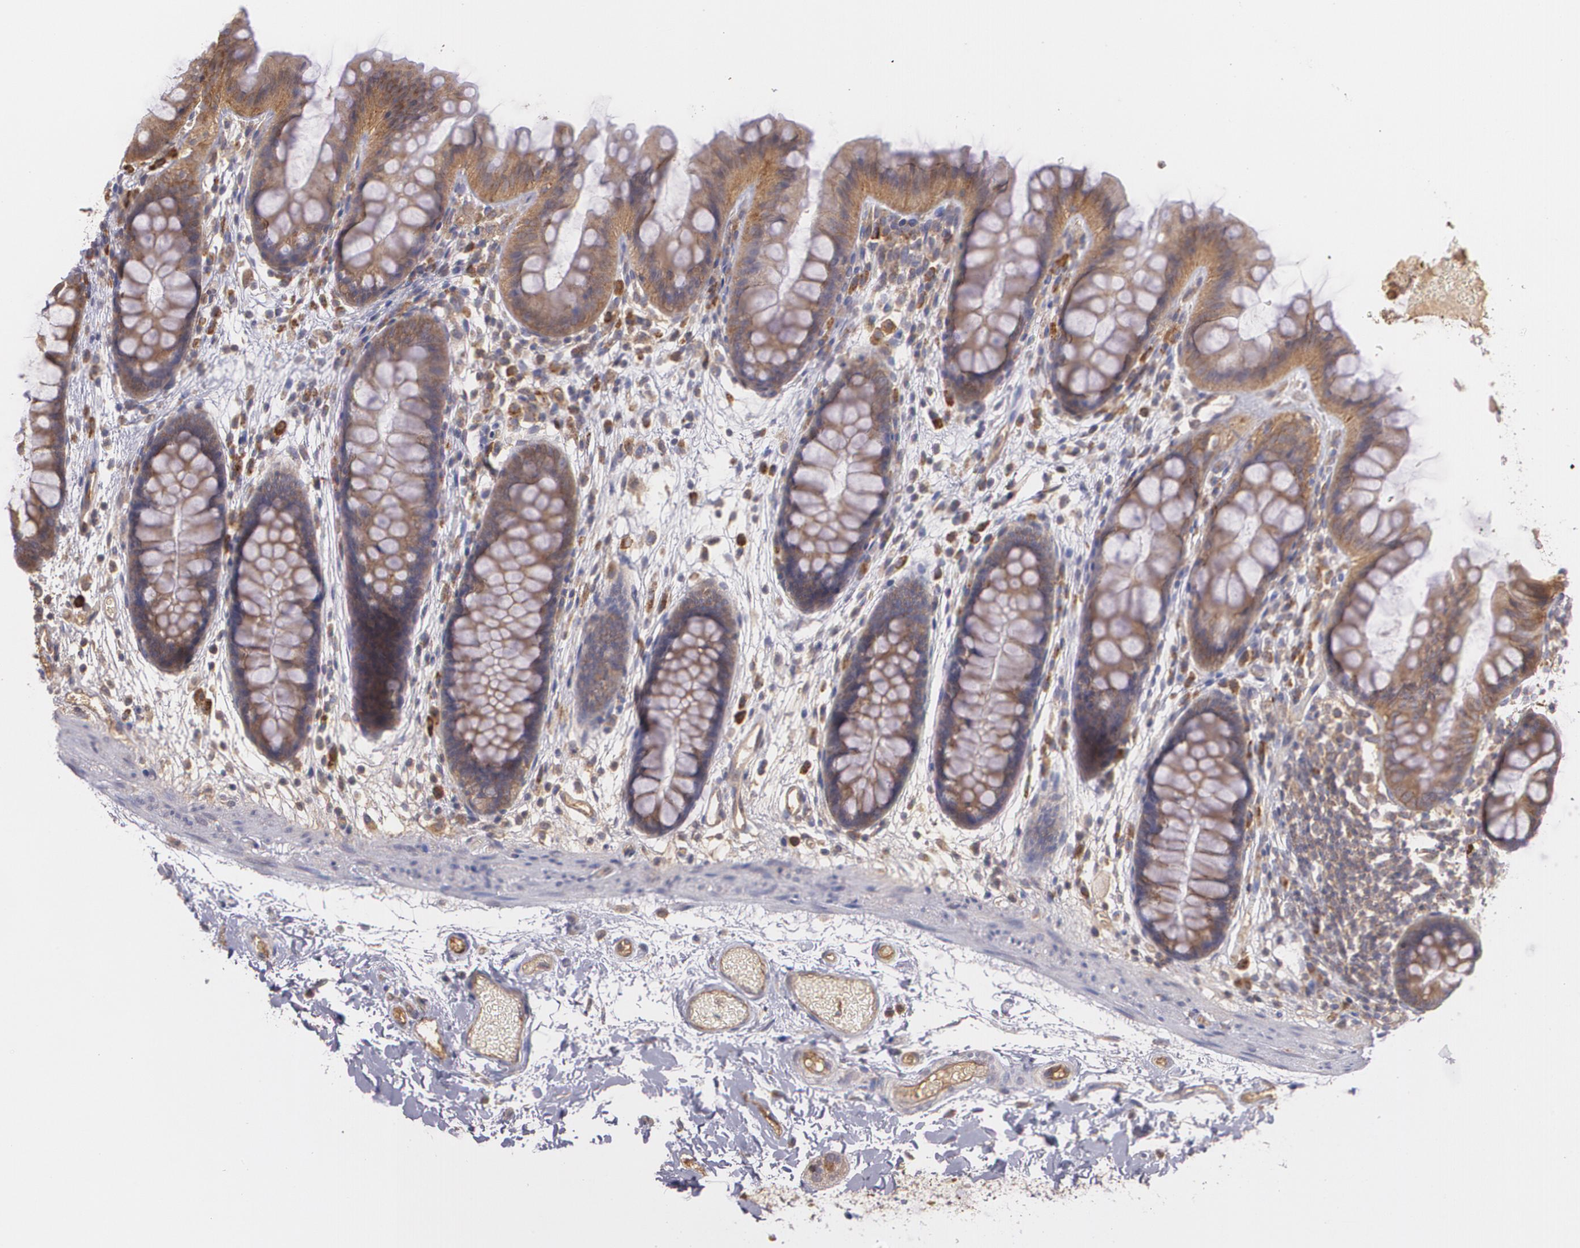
{"staining": {"intensity": "moderate", "quantity": ">75%", "location": "cytoplasmic/membranous"}, "tissue": "colon", "cell_type": "Endothelial cells", "image_type": "normal", "snomed": [{"axis": "morphology", "description": "Normal tissue, NOS"}, {"axis": "topography", "description": "Smooth muscle"}, {"axis": "topography", "description": "Colon"}], "caption": "Immunohistochemical staining of unremarkable human colon shows moderate cytoplasmic/membranous protein expression in approximately >75% of endothelial cells. Ihc stains the protein of interest in brown and the nuclei are stained blue.", "gene": "ECE1", "patient": {"sex": "male", "age": 67}}